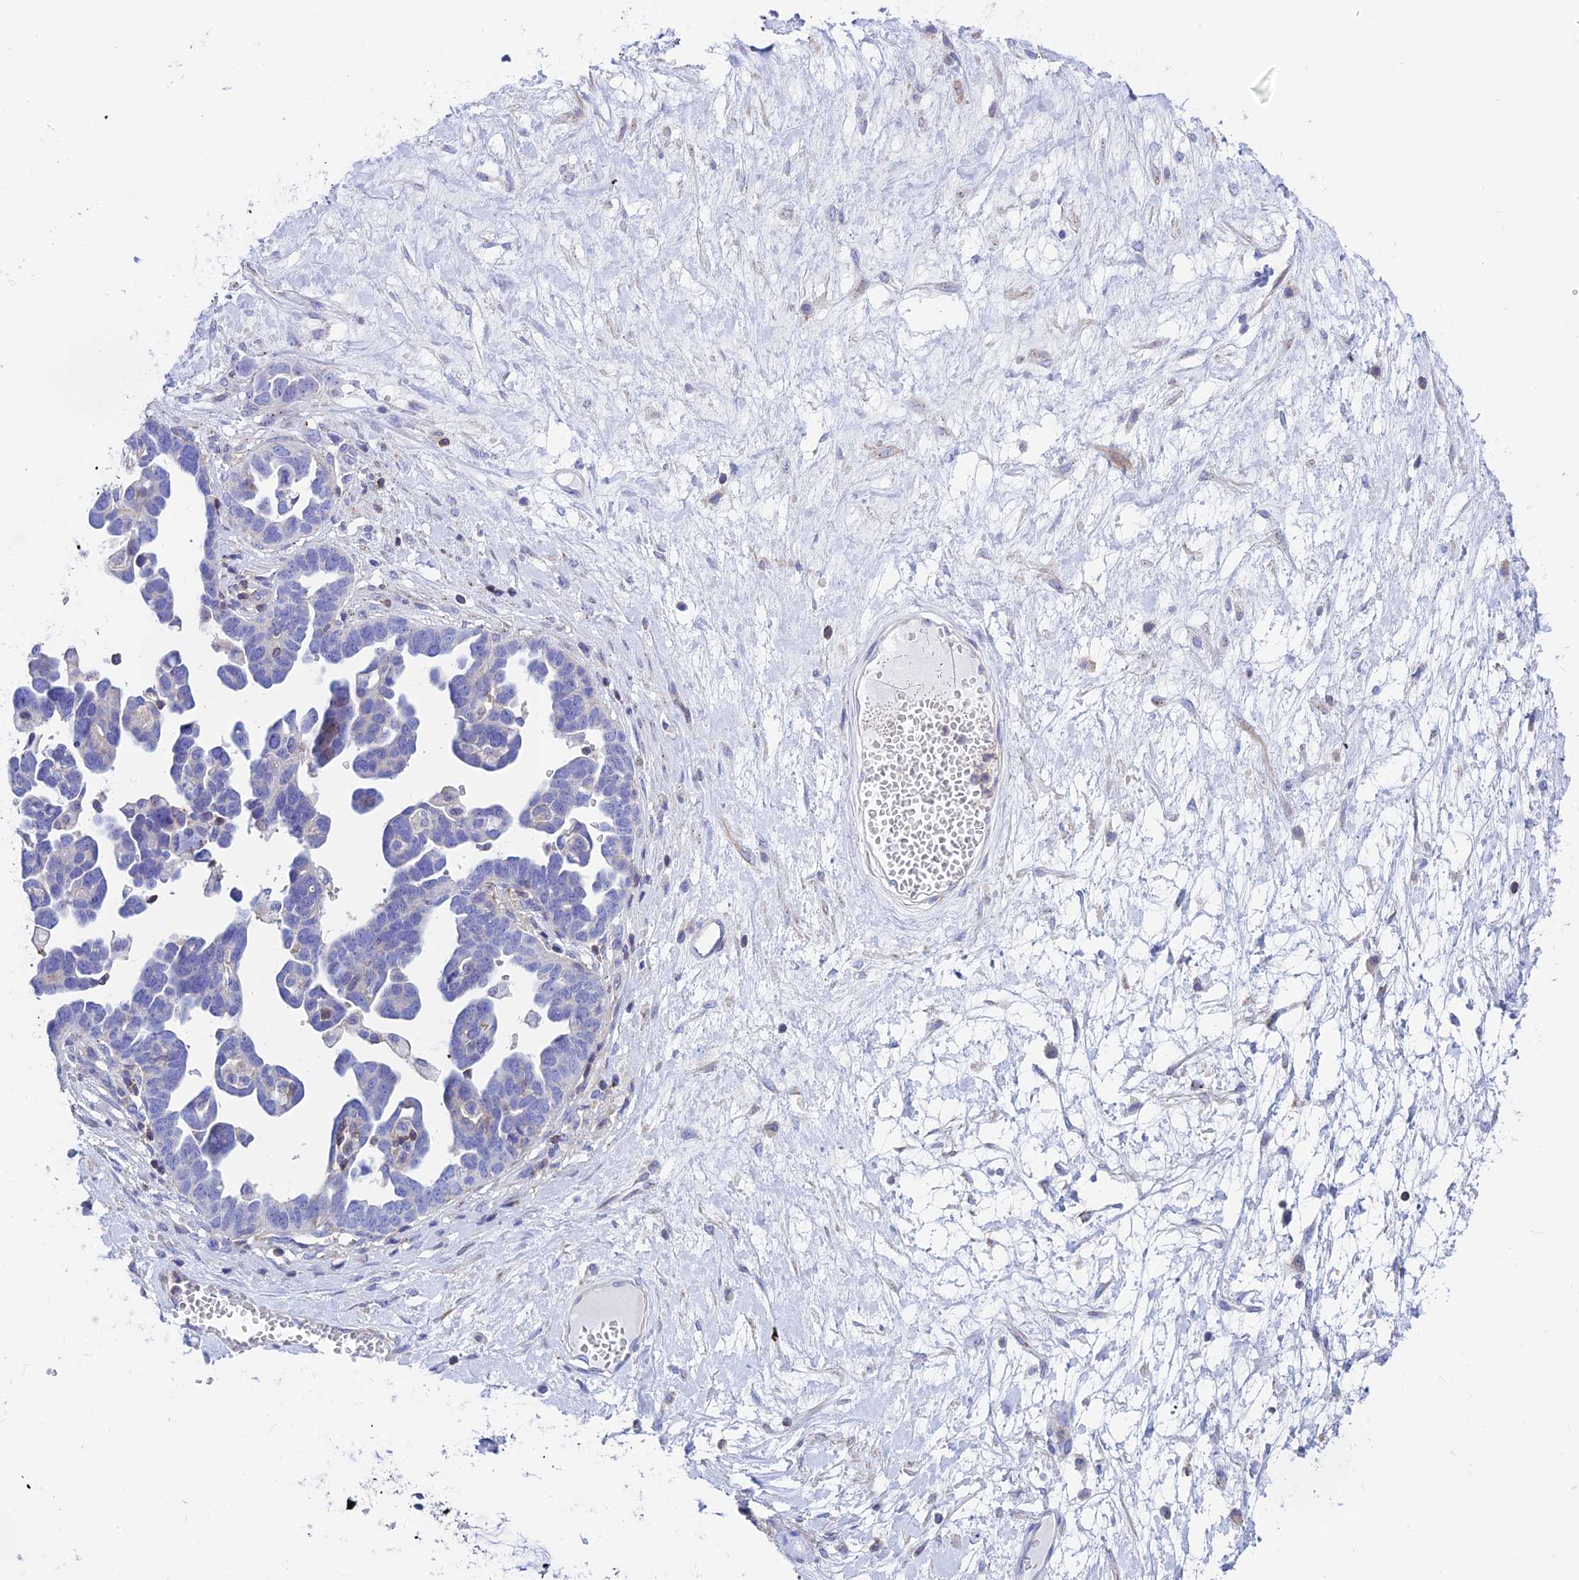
{"staining": {"intensity": "negative", "quantity": "none", "location": "none"}, "tissue": "ovarian cancer", "cell_type": "Tumor cells", "image_type": "cancer", "snomed": [{"axis": "morphology", "description": "Cystadenocarcinoma, serous, NOS"}, {"axis": "topography", "description": "Ovary"}], "caption": "Immunohistochemistry (IHC) micrograph of neoplastic tissue: ovarian serous cystadenocarcinoma stained with DAB shows no significant protein expression in tumor cells.", "gene": "PRIM1", "patient": {"sex": "female", "age": 54}}